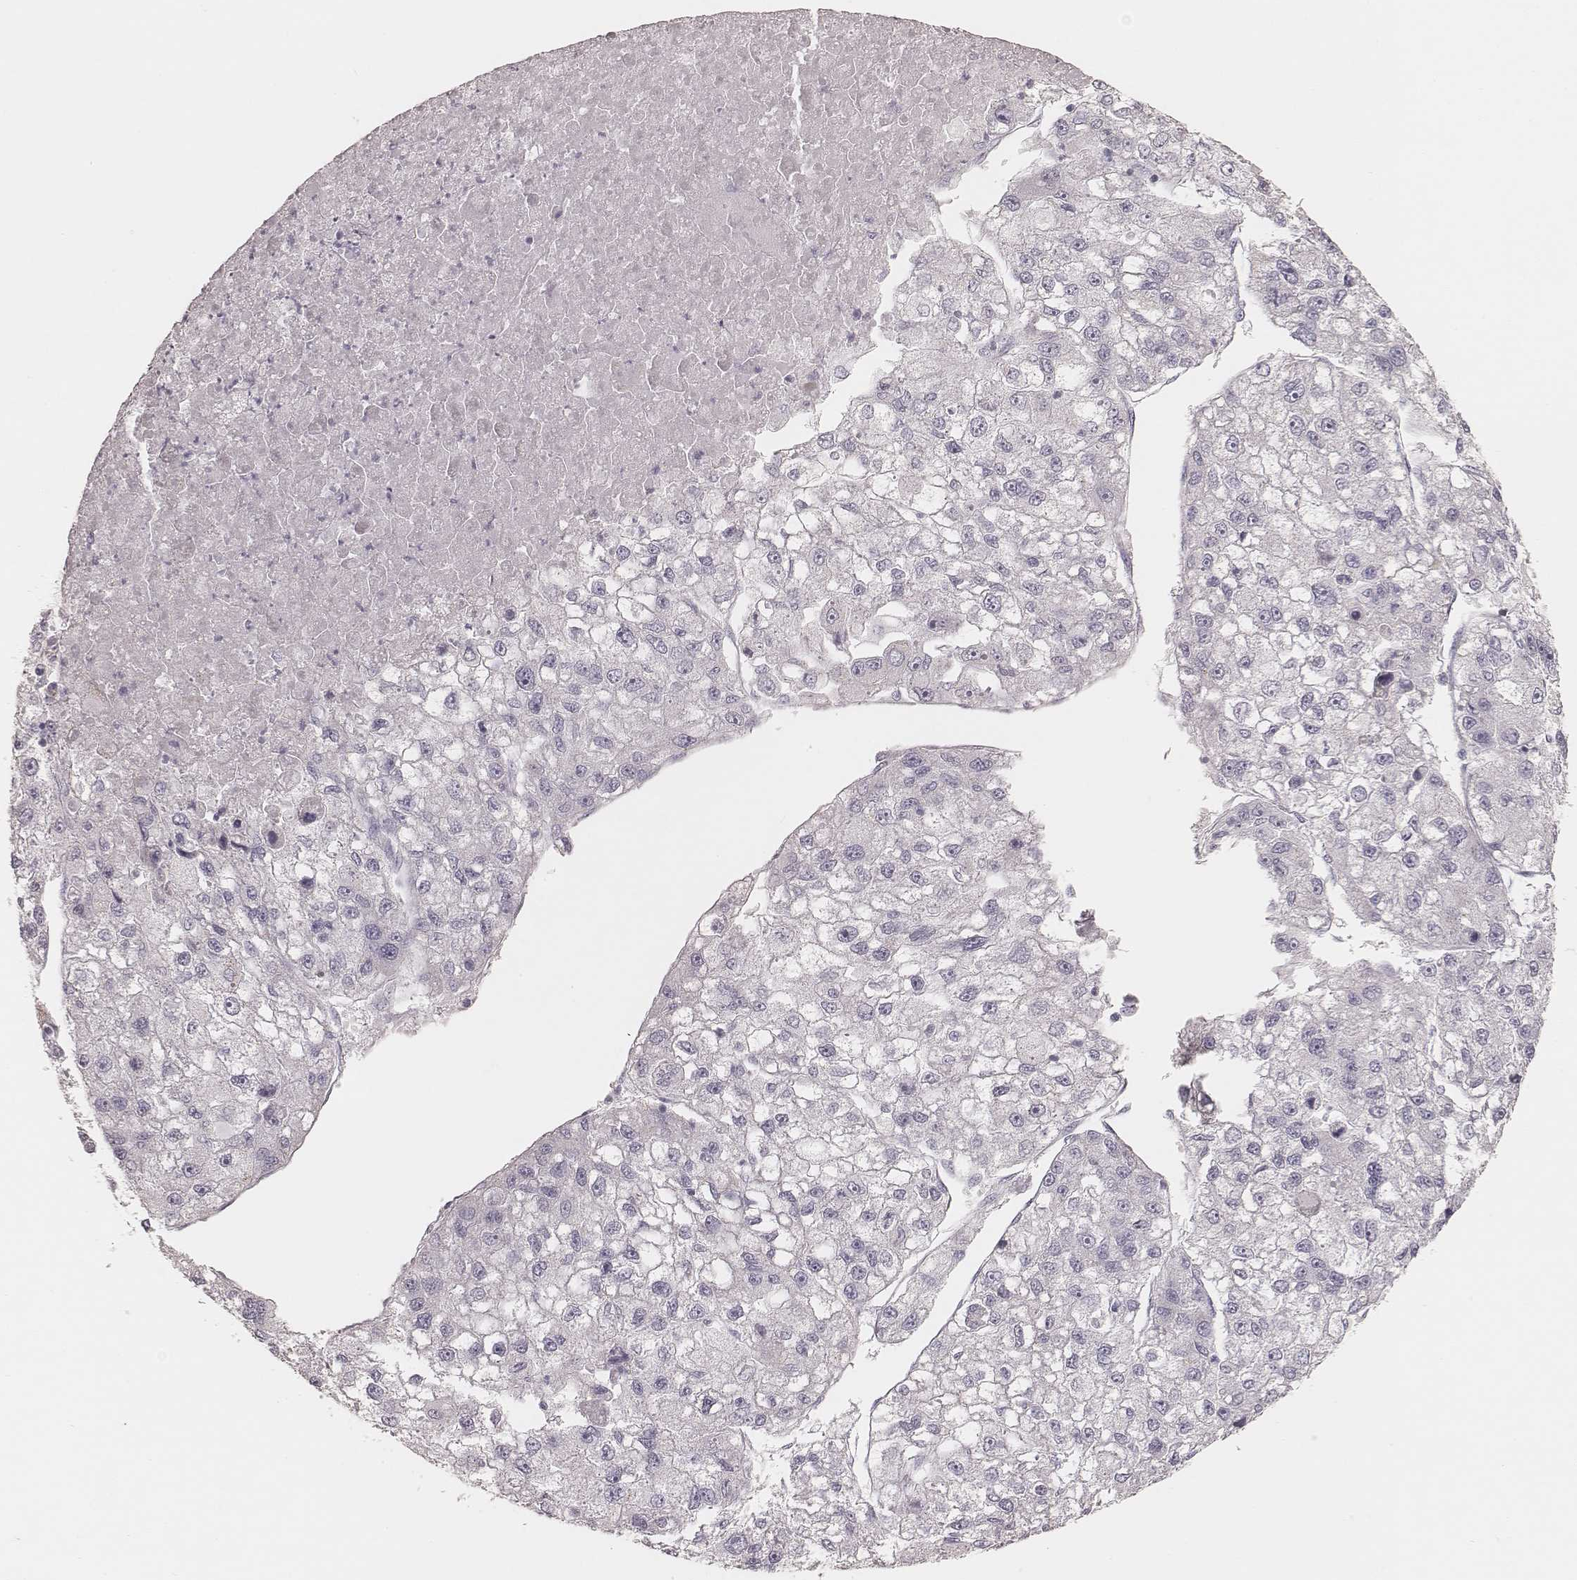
{"staining": {"intensity": "negative", "quantity": "none", "location": "none"}, "tissue": "liver cancer", "cell_type": "Tumor cells", "image_type": "cancer", "snomed": [{"axis": "morphology", "description": "Carcinoma, Hepatocellular, NOS"}, {"axis": "topography", "description": "Liver"}], "caption": "This is an immunohistochemistry (IHC) photomicrograph of human liver cancer. There is no expression in tumor cells.", "gene": "KIF5C", "patient": {"sex": "male", "age": 56}}